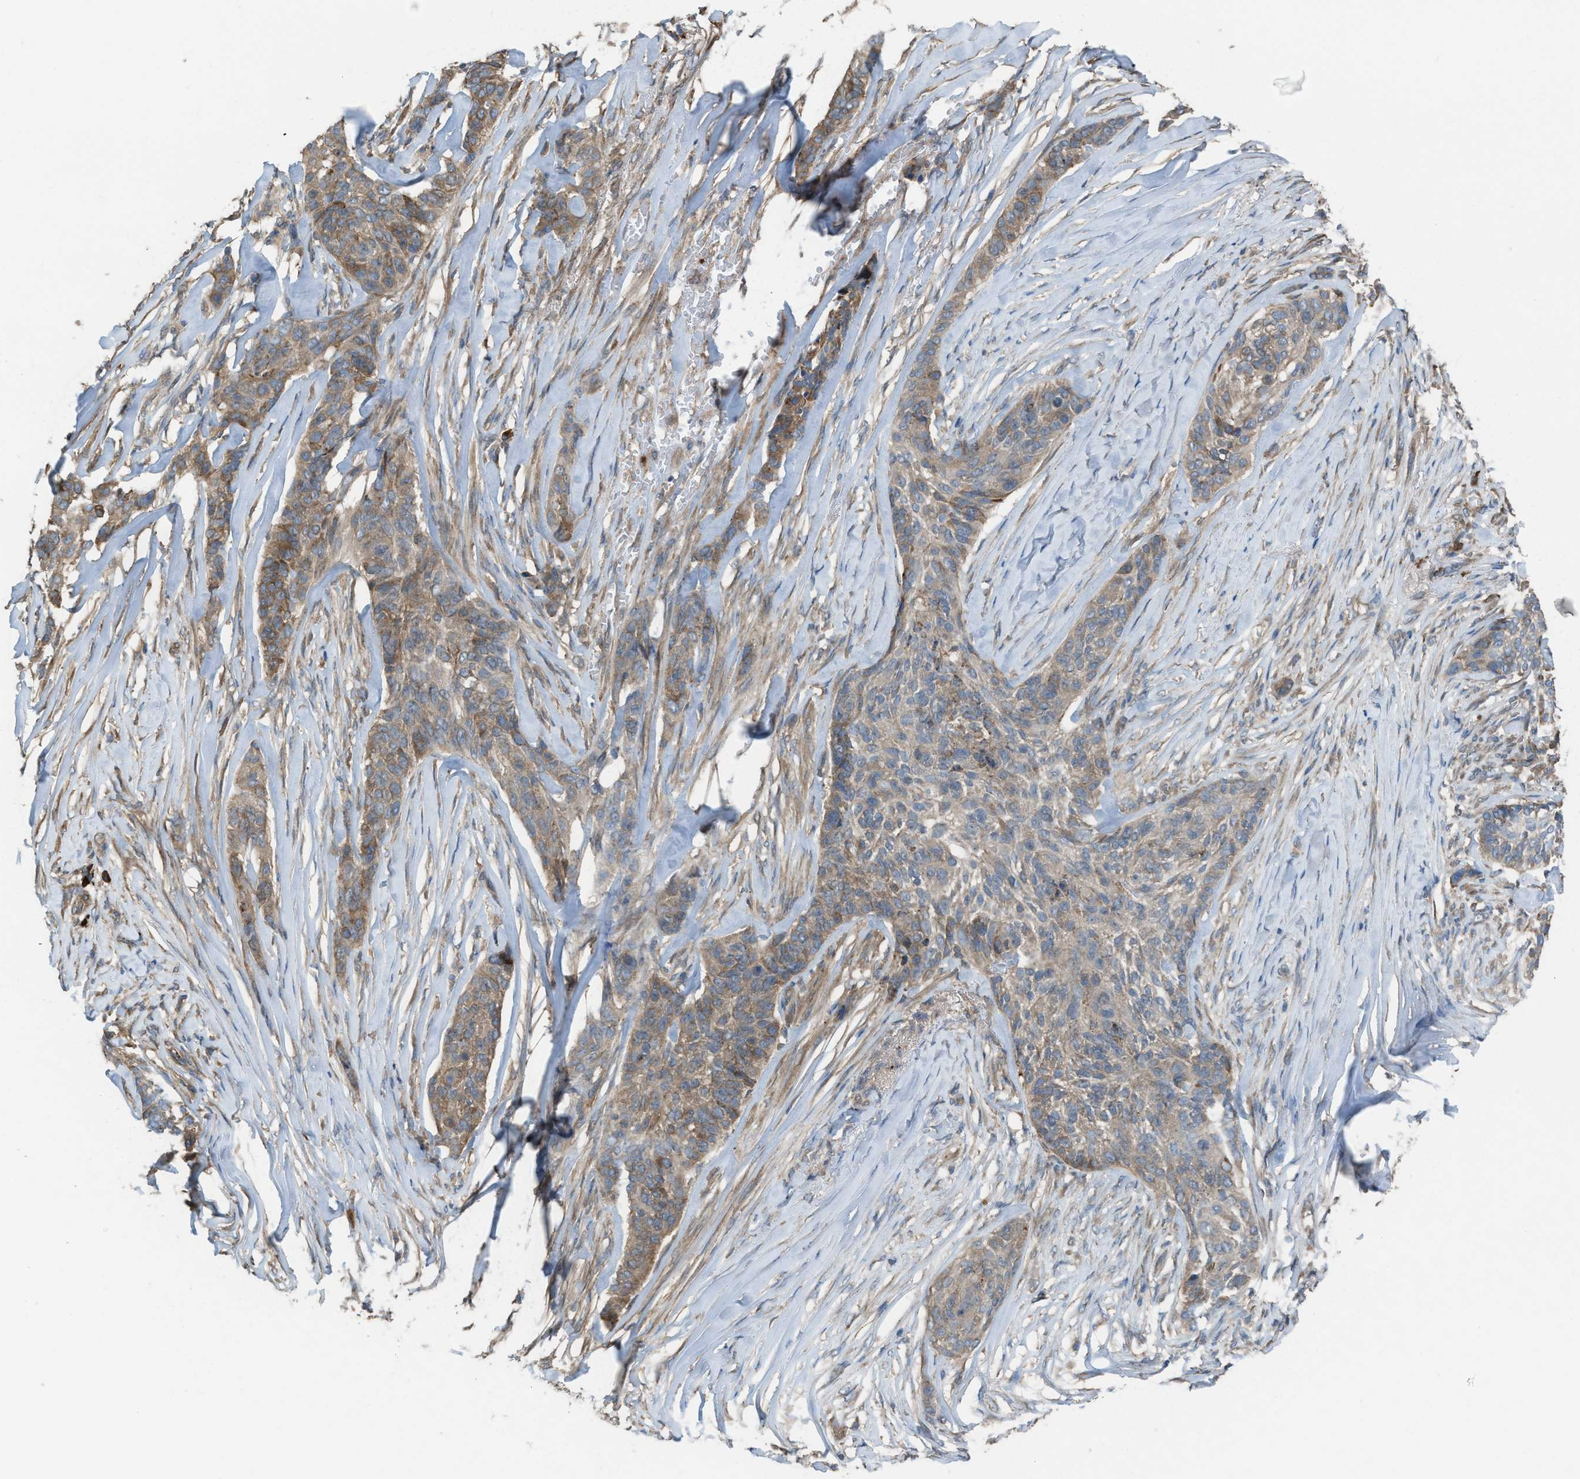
{"staining": {"intensity": "moderate", "quantity": ">75%", "location": "cytoplasmic/membranous"}, "tissue": "skin cancer", "cell_type": "Tumor cells", "image_type": "cancer", "snomed": [{"axis": "morphology", "description": "Basal cell carcinoma"}, {"axis": "topography", "description": "Skin"}], "caption": "There is medium levels of moderate cytoplasmic/membranous expression in tumor cells of basal cell carcinoma (skin), as demonstrated by immunohistochemical staining (brown color).", "gene": "PLAA", "patient": {"sex": "male", "age": 85}}